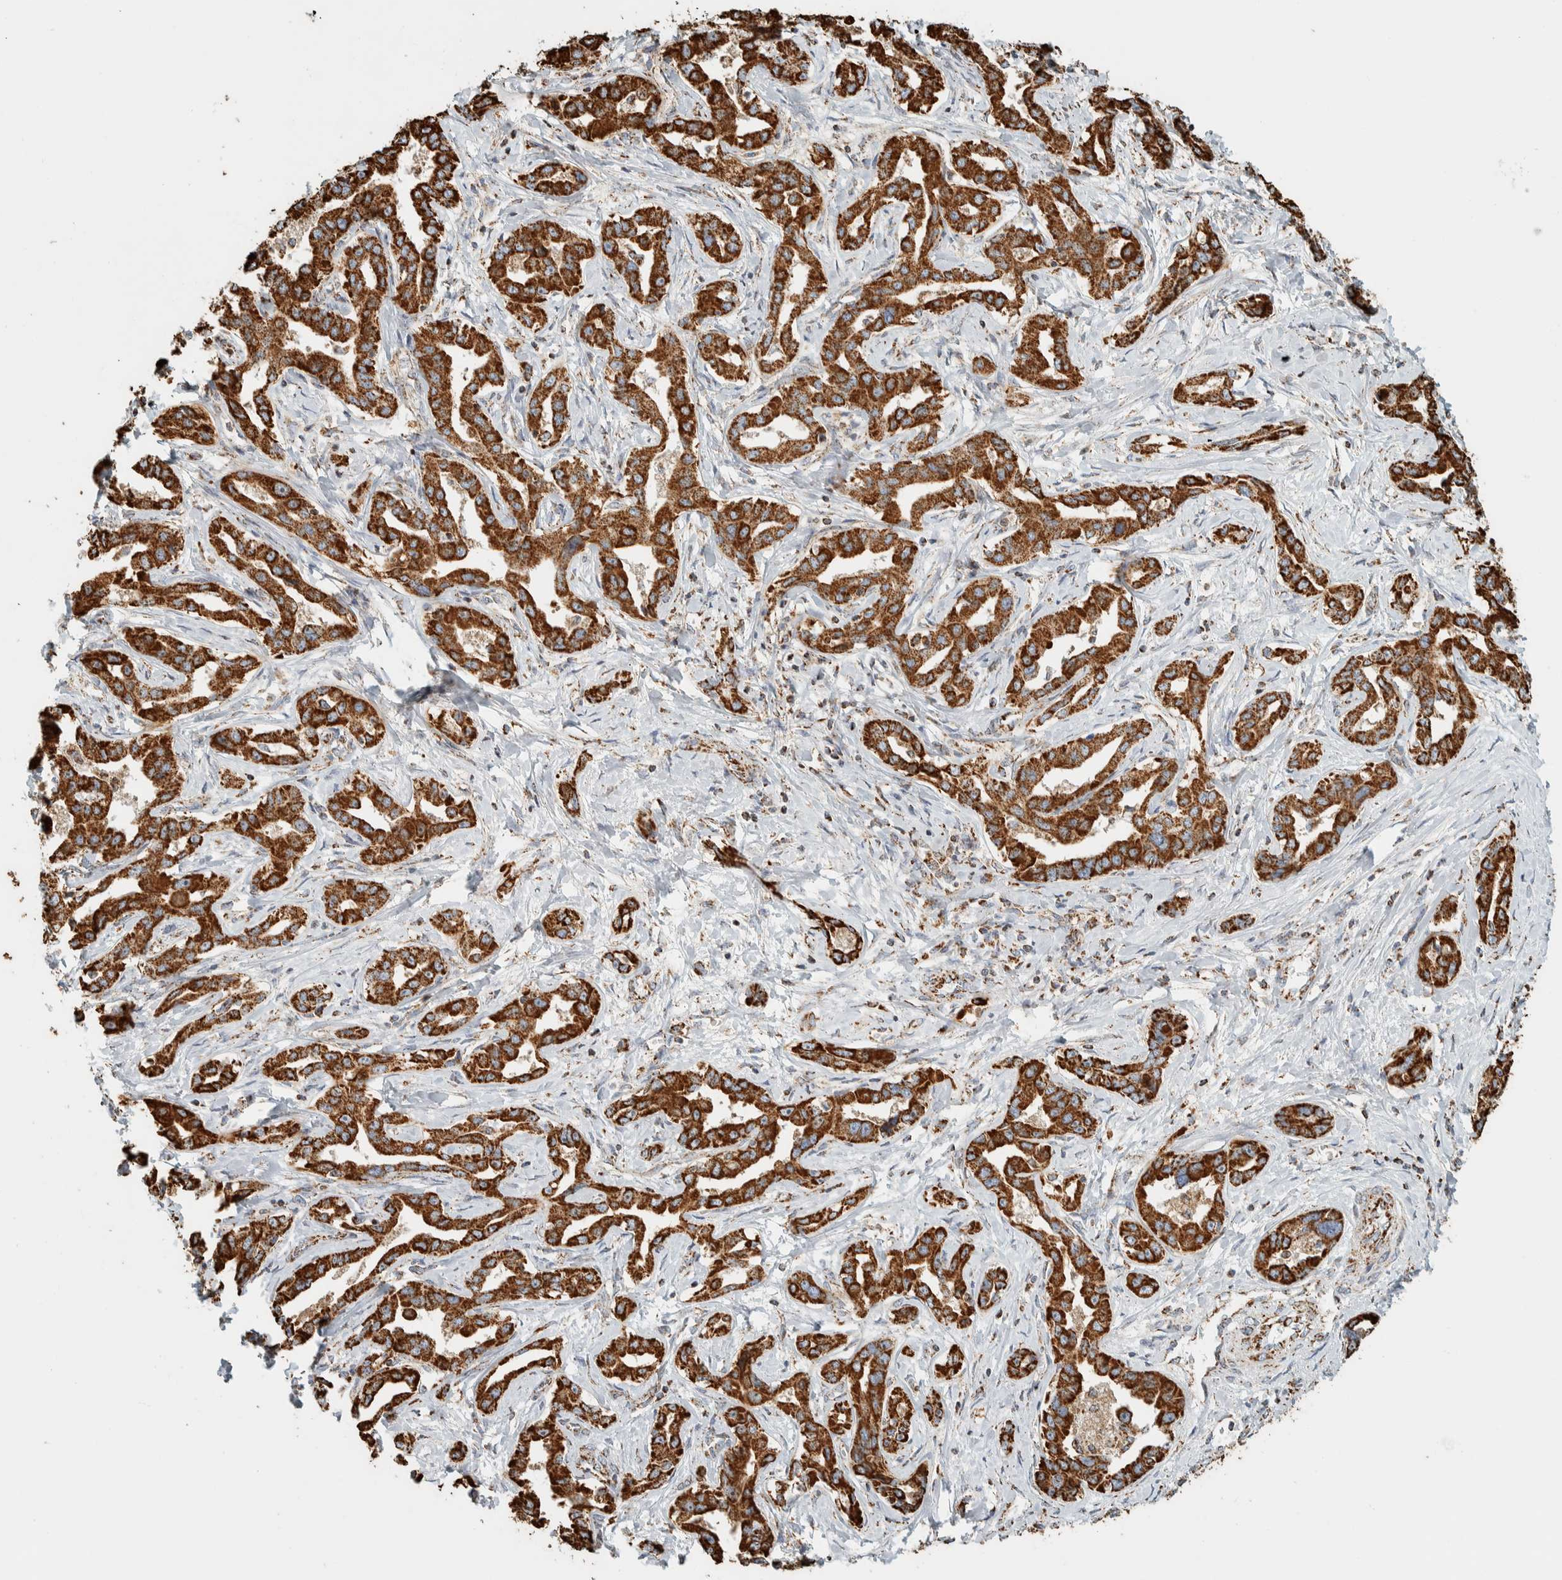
{"staining": {"intensity": "strong", "quantity": ">75%", "location": "cytoplasmic/membranous"}, "tissue": "liver cancer", "cell_type": "Tumor cells", "image_type": "cancer", "snomed": [{"axis": "morphology", "description": "Cholangiocarcinoma"}, {"axis": "topography", "description": "Liver"}], "caption": "There is high levels of strong cytoplasmic/membranous expression in tumor cells of liver cancer (cholangiocarcinoma), as demonstrated by immunohistochemical staining (brown color).", "gene": "ZNF454", "patient": {"sex": "male", "age": 59}}